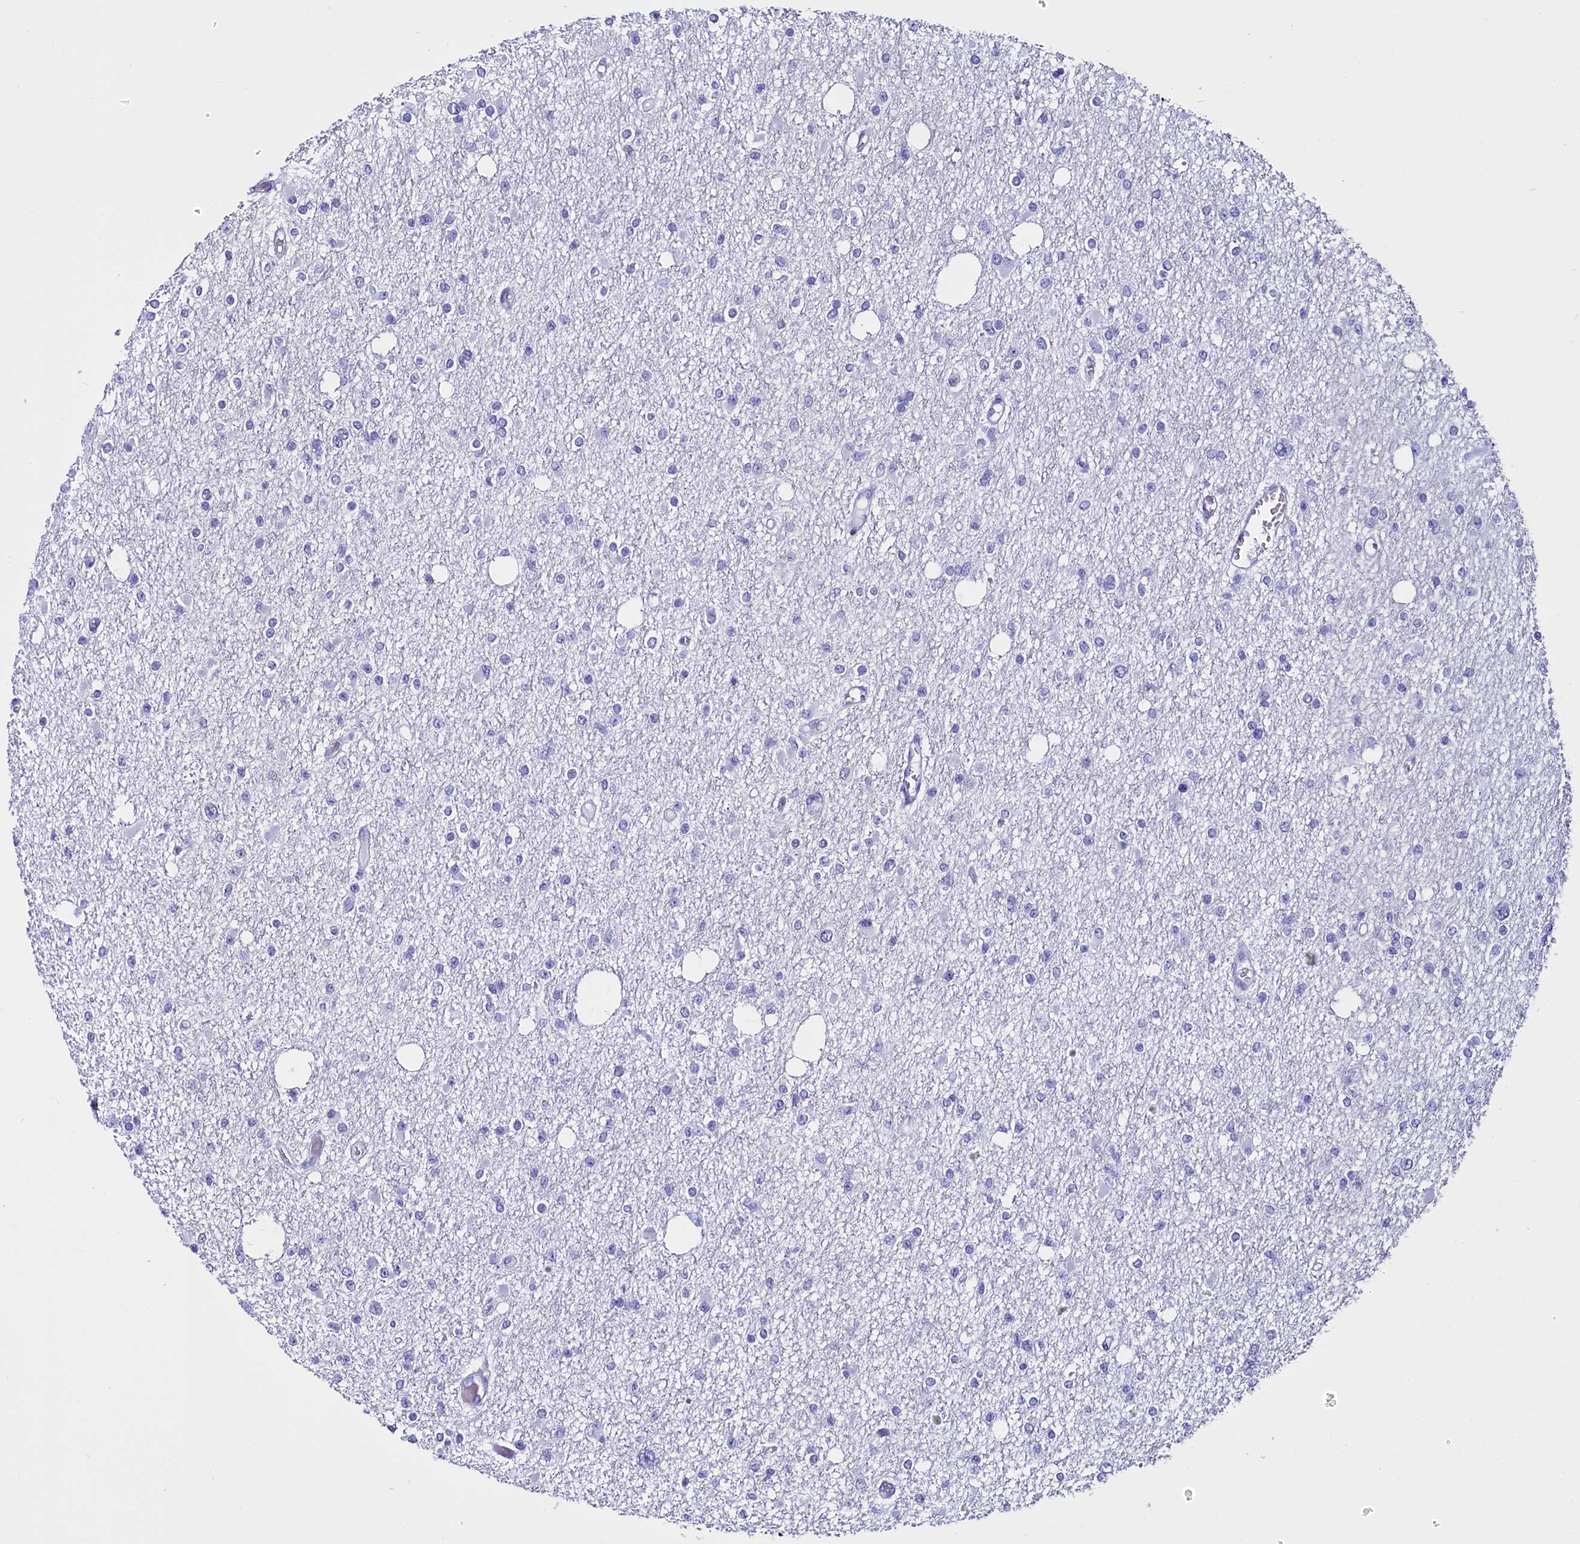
{"staining": {"intensity": "negative", "quantity": "none", "location": "none"}, "tissue": "glioma", "cell_type": "Tumor cells", "image_type": "cancer", "snomed": [{"axis": "morphology", "description": "Glioma, malignant, Low grade"}, {"axis": "topography", "description": "Brain"}], "caption": "There is no significant expression in tumor cells of malignant glioma (low-grade).", "gene": "ANKRD29", "patient": {"sex": "female", "age": 22}}